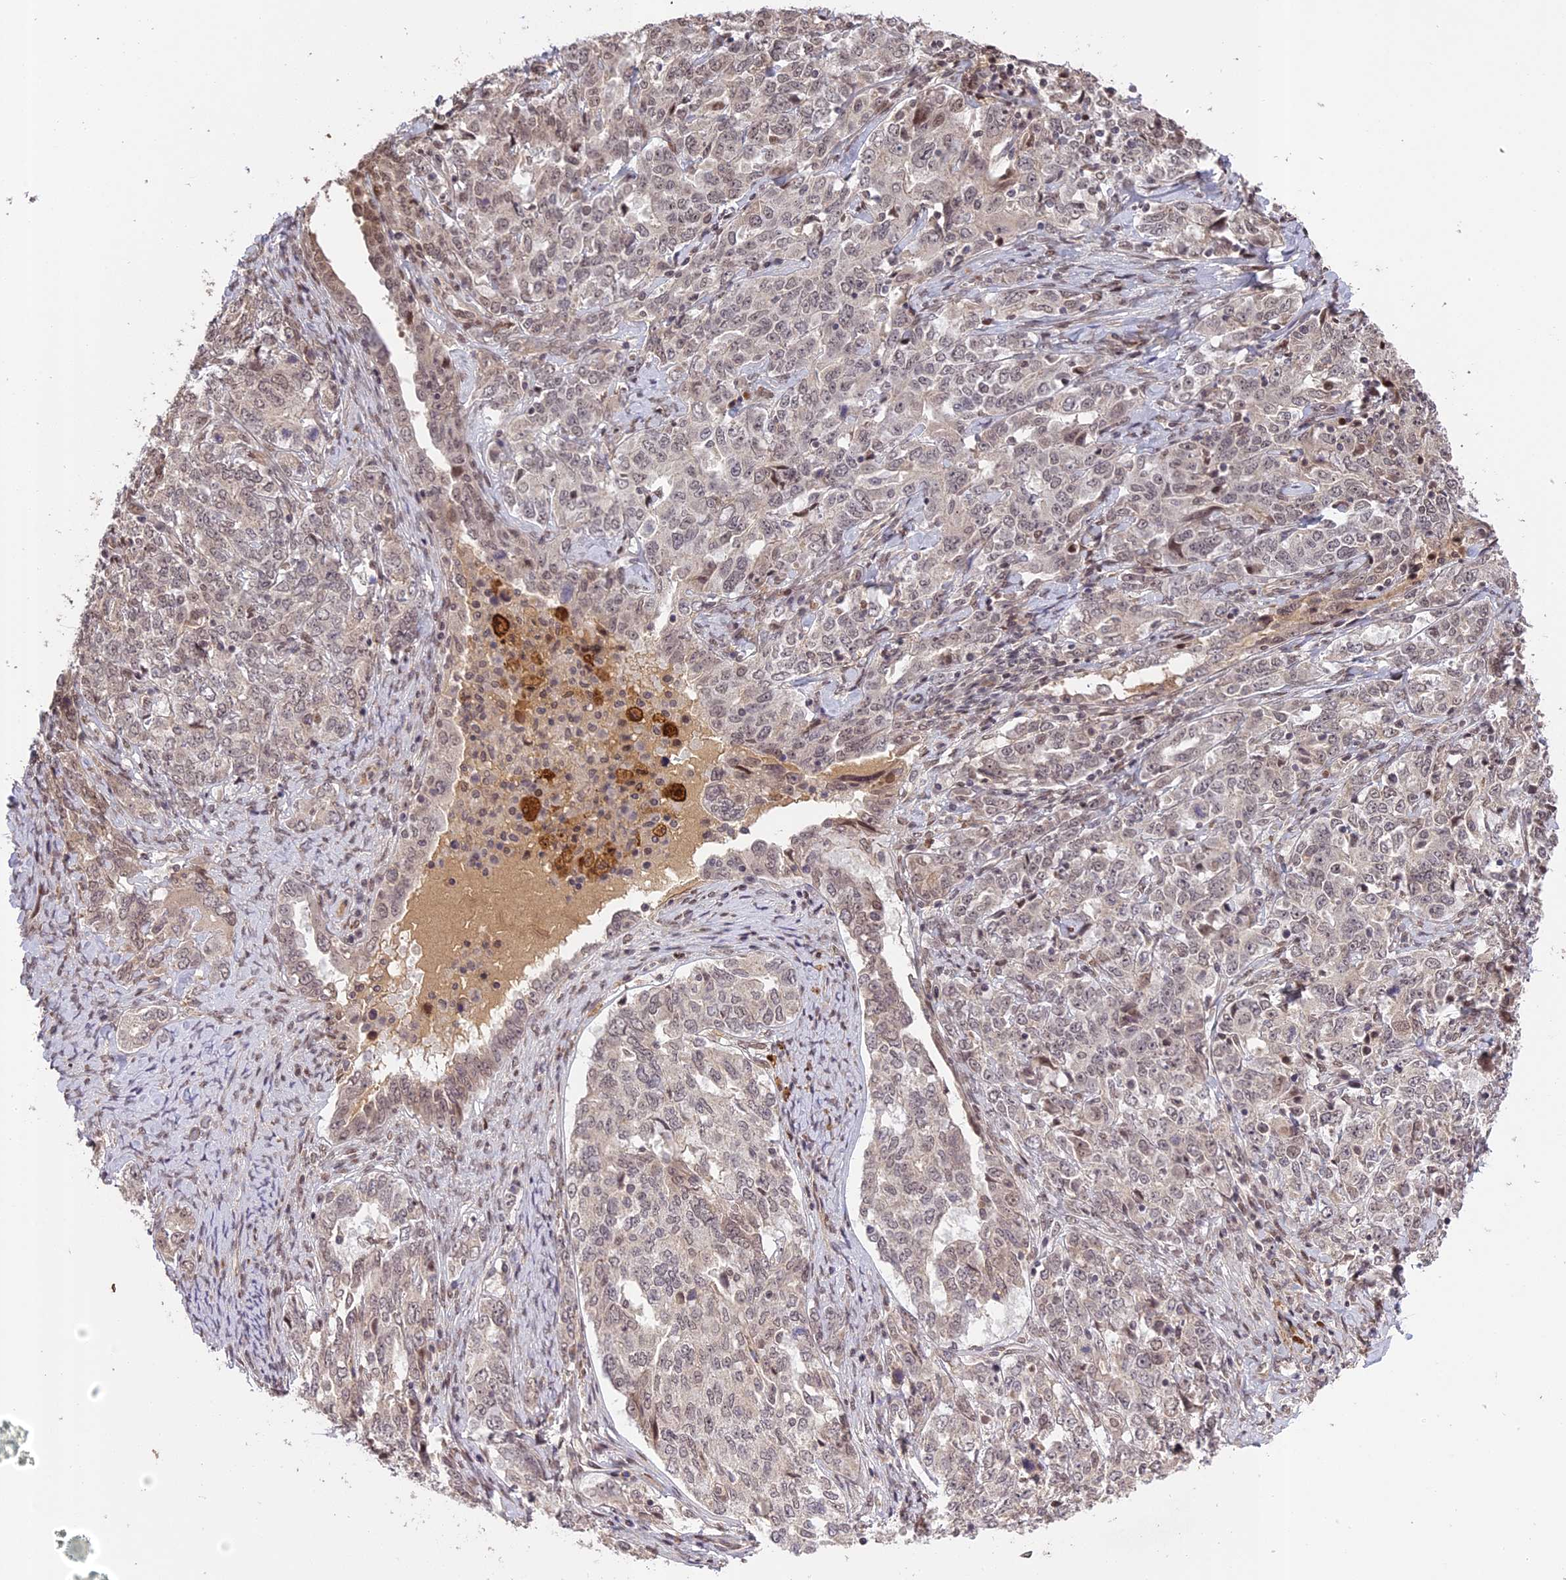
{"staining": {"intensity": "weak", "quantity": "<25%", "location": "nuclear"}, "tissue": "ovarian cancer", "cell_type": "Tumor cells", "image_type": "cancer", "snomed": [{"axis": "morphology", "description": "Carcinoma, endometroid"}, {"axis": "topography", "description": "Ovary"}], "caption": "DAB (3,3'-diaminobenzidine) immunohistochemical staining of endometroid carcinoma (ovarian) shows no significant expression in tumor cells. (DAB (3,3'-diaminobenzidine) IHC, high magnification).", "gene": "PRELID2", "patient": {"sex": "female", "age": 62}}